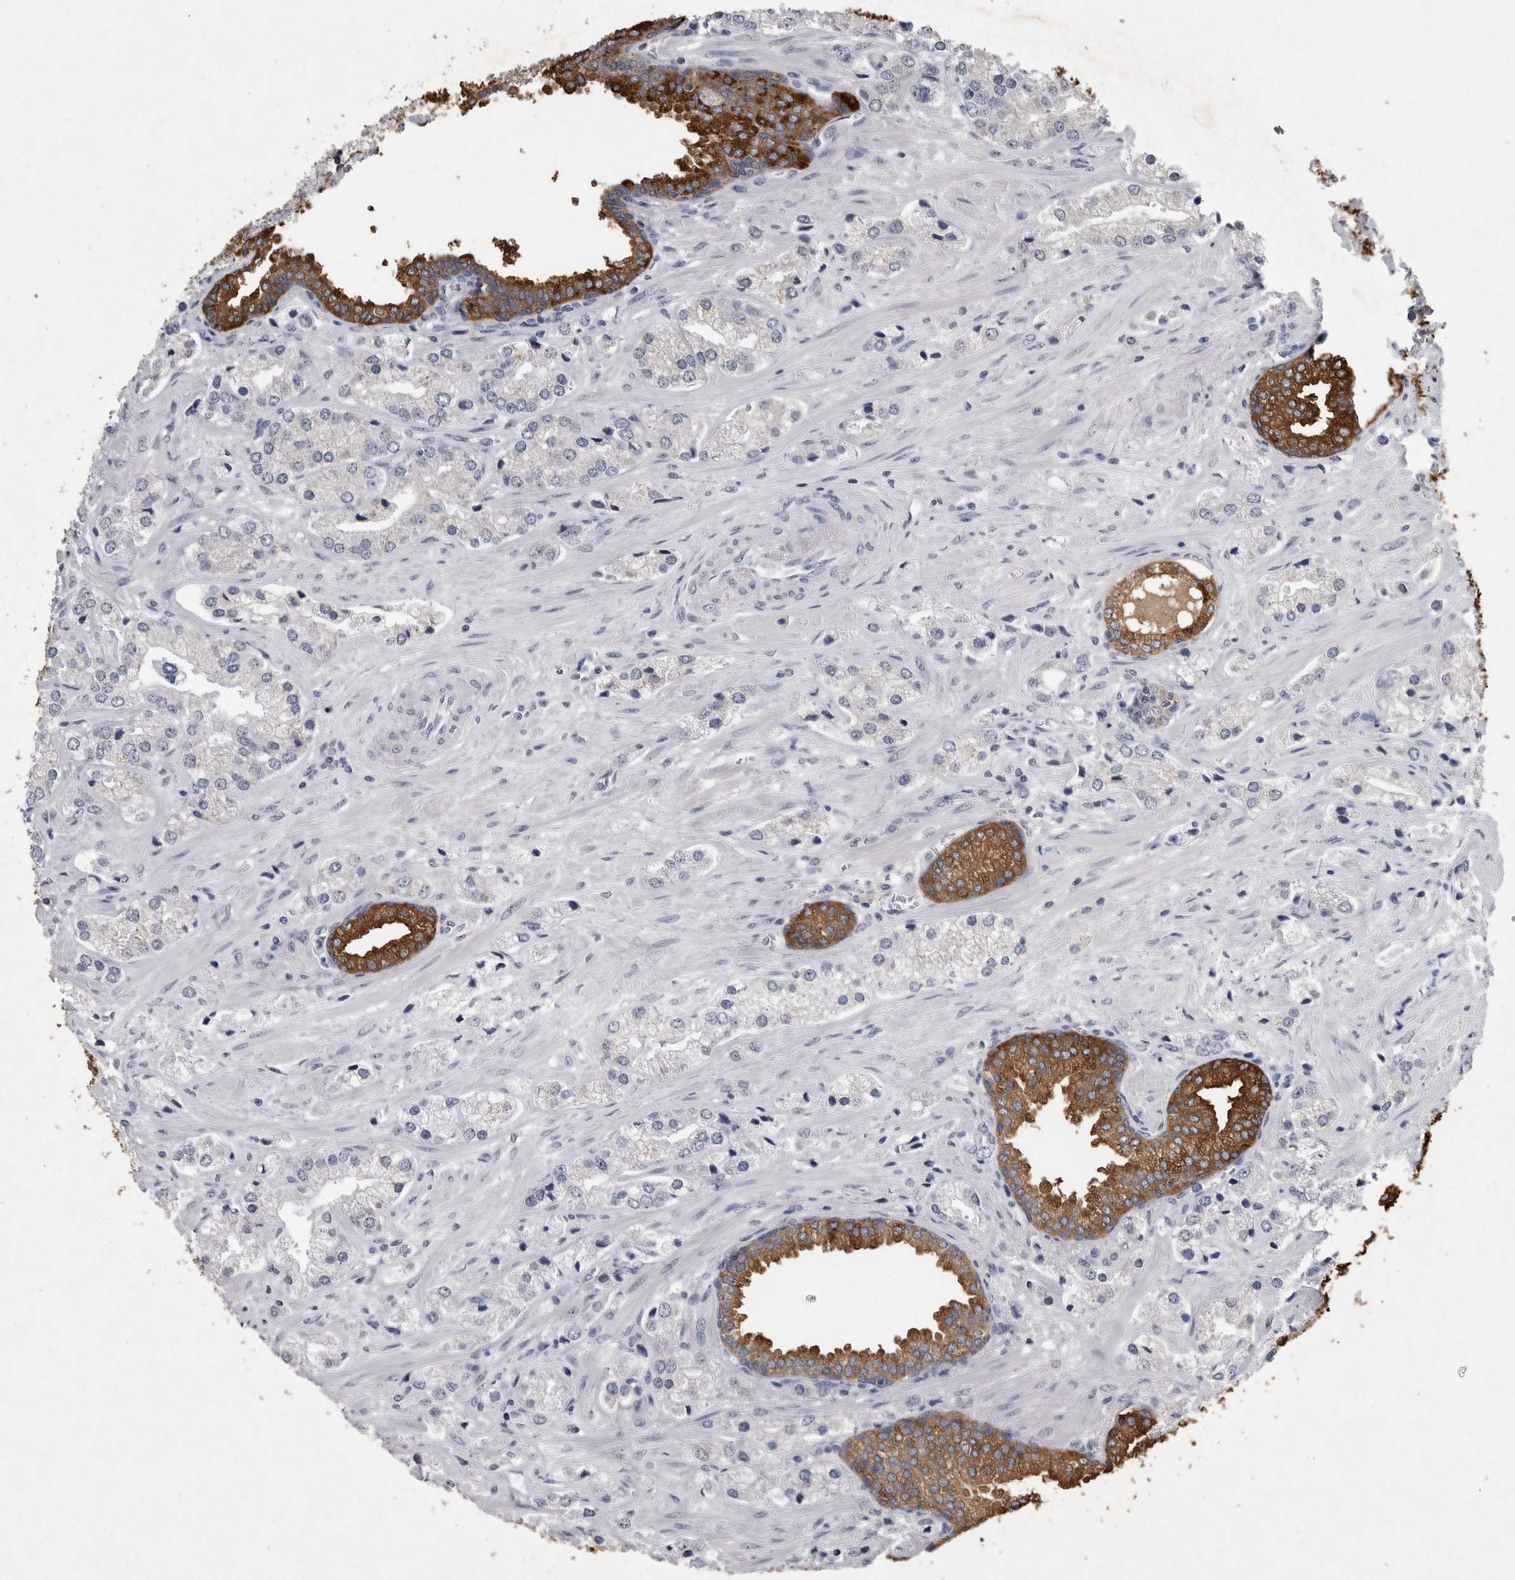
{"staining": {"intensity": "negative", "quantity": "none", "location": "none"}, "tissue": "prostate cancer", "cell_type": "Tumor cells", "image_type": "cancer", "snomed": [{"axis": "morphology", "description": "Adenocarcinoma, High grade"}, {"axis": "topography", "description": "Prostate"}], "caption": "This is a photomicrograph of IHC staining of prostate cancer (adenocarcinoma (high-grade)), which shows no positivity in tumor cells.", "gene": "WNT7A", "patient": {"sex": "male", "age": 66}}